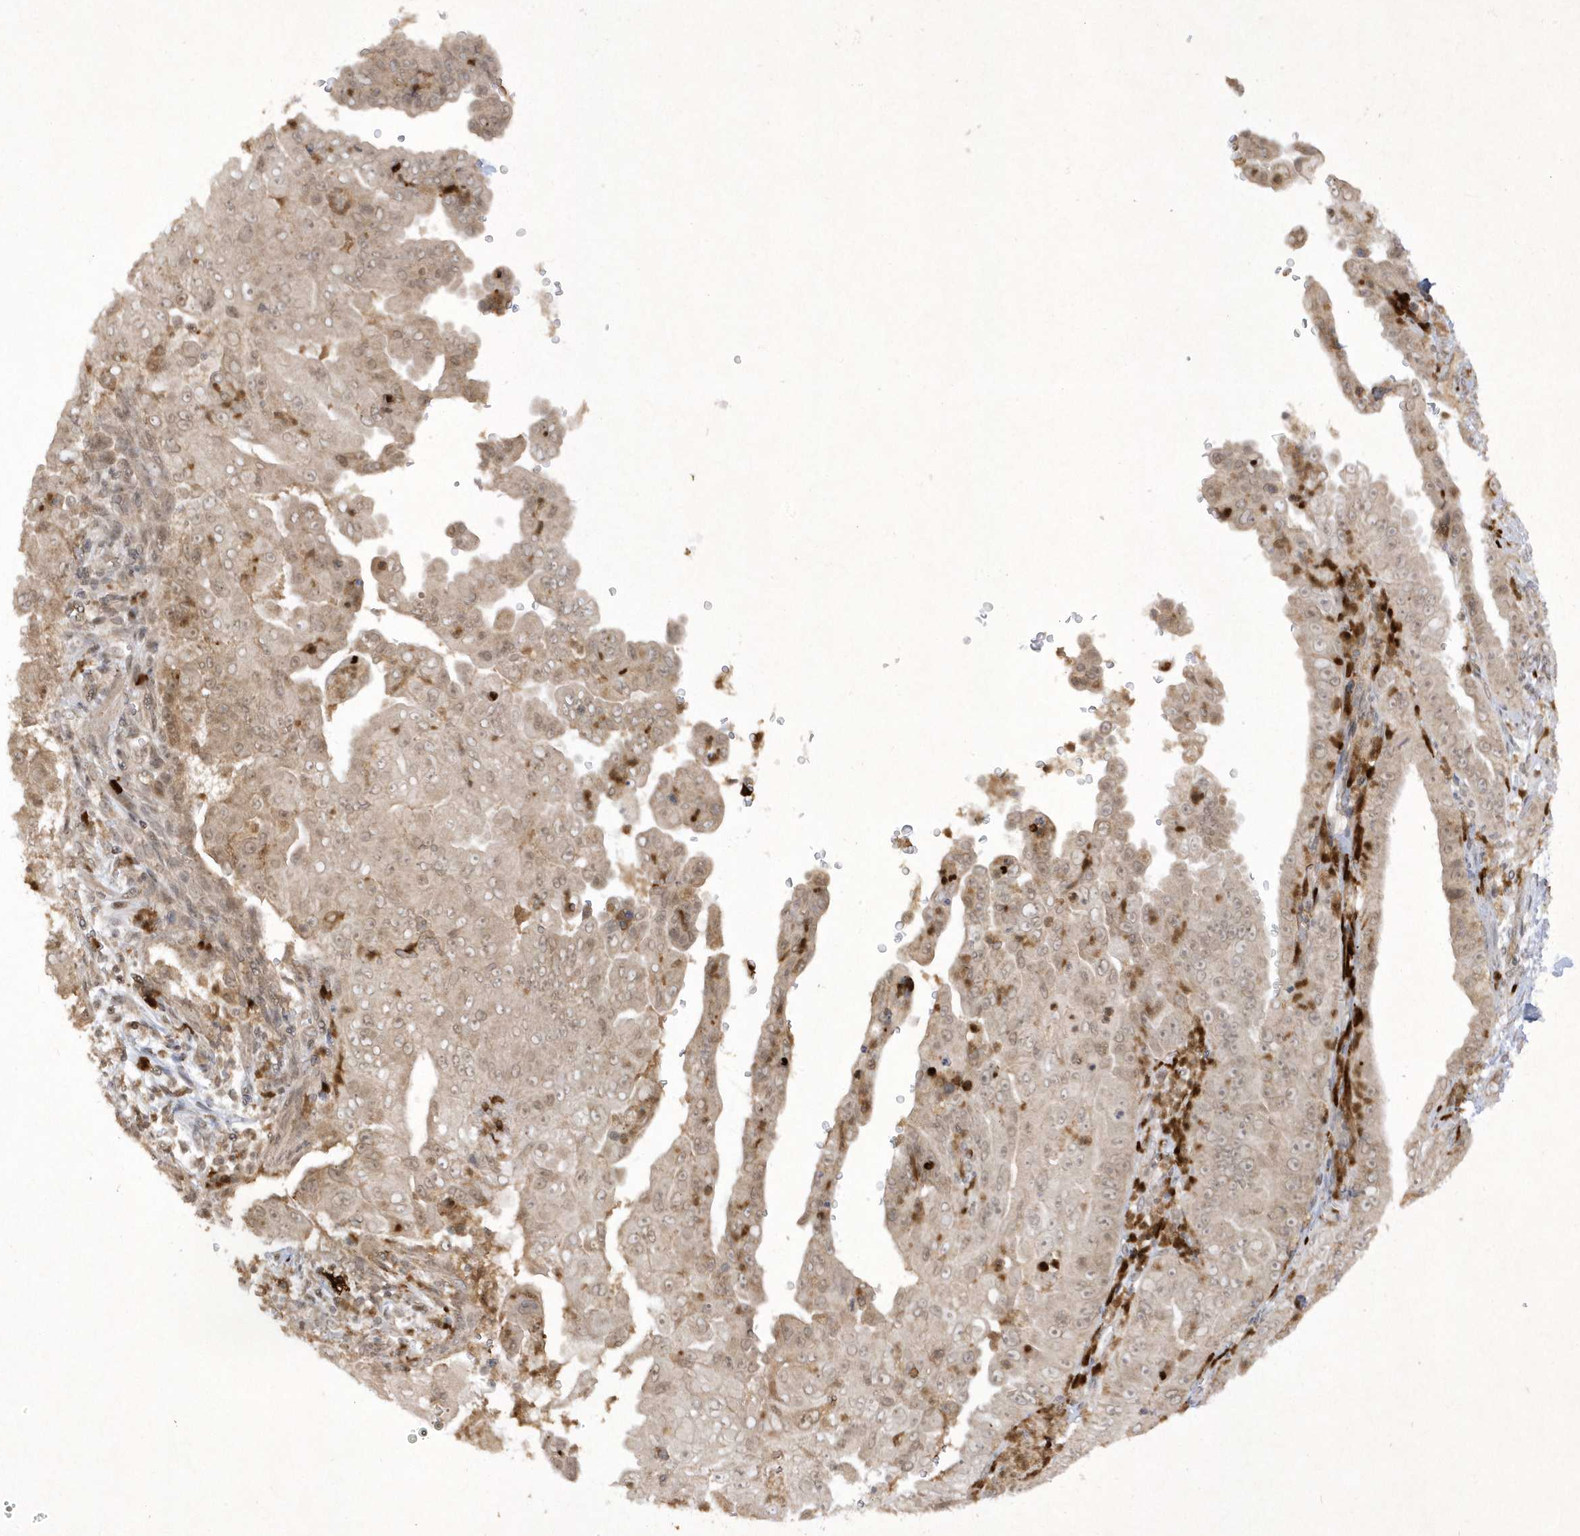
{"staining": {"intensity": "weak", "quantity": "<25%", "location": "cytoplasmic/membranous,nuclear"}, "tissue": "pancreatic cancer", "cell_type": "Tumor cells", "image_type": "cancer", "snomed": [{"axis": "morphology", "description": "Adenocarcinoma, NOS"}, {"axis": "topography", "description": "Pancreas"}], "caption": "Immunohistochemistry (IHC) of pancreatic cancer displays no positivity in tumor cells. (Stains: DAB immunohistochemistry with hematoxylin counter stain, Microscopy: brightfield microscopy at high magnification).", "gene": "ZNF213", "patient": {"sex": "female", "age": 78}}